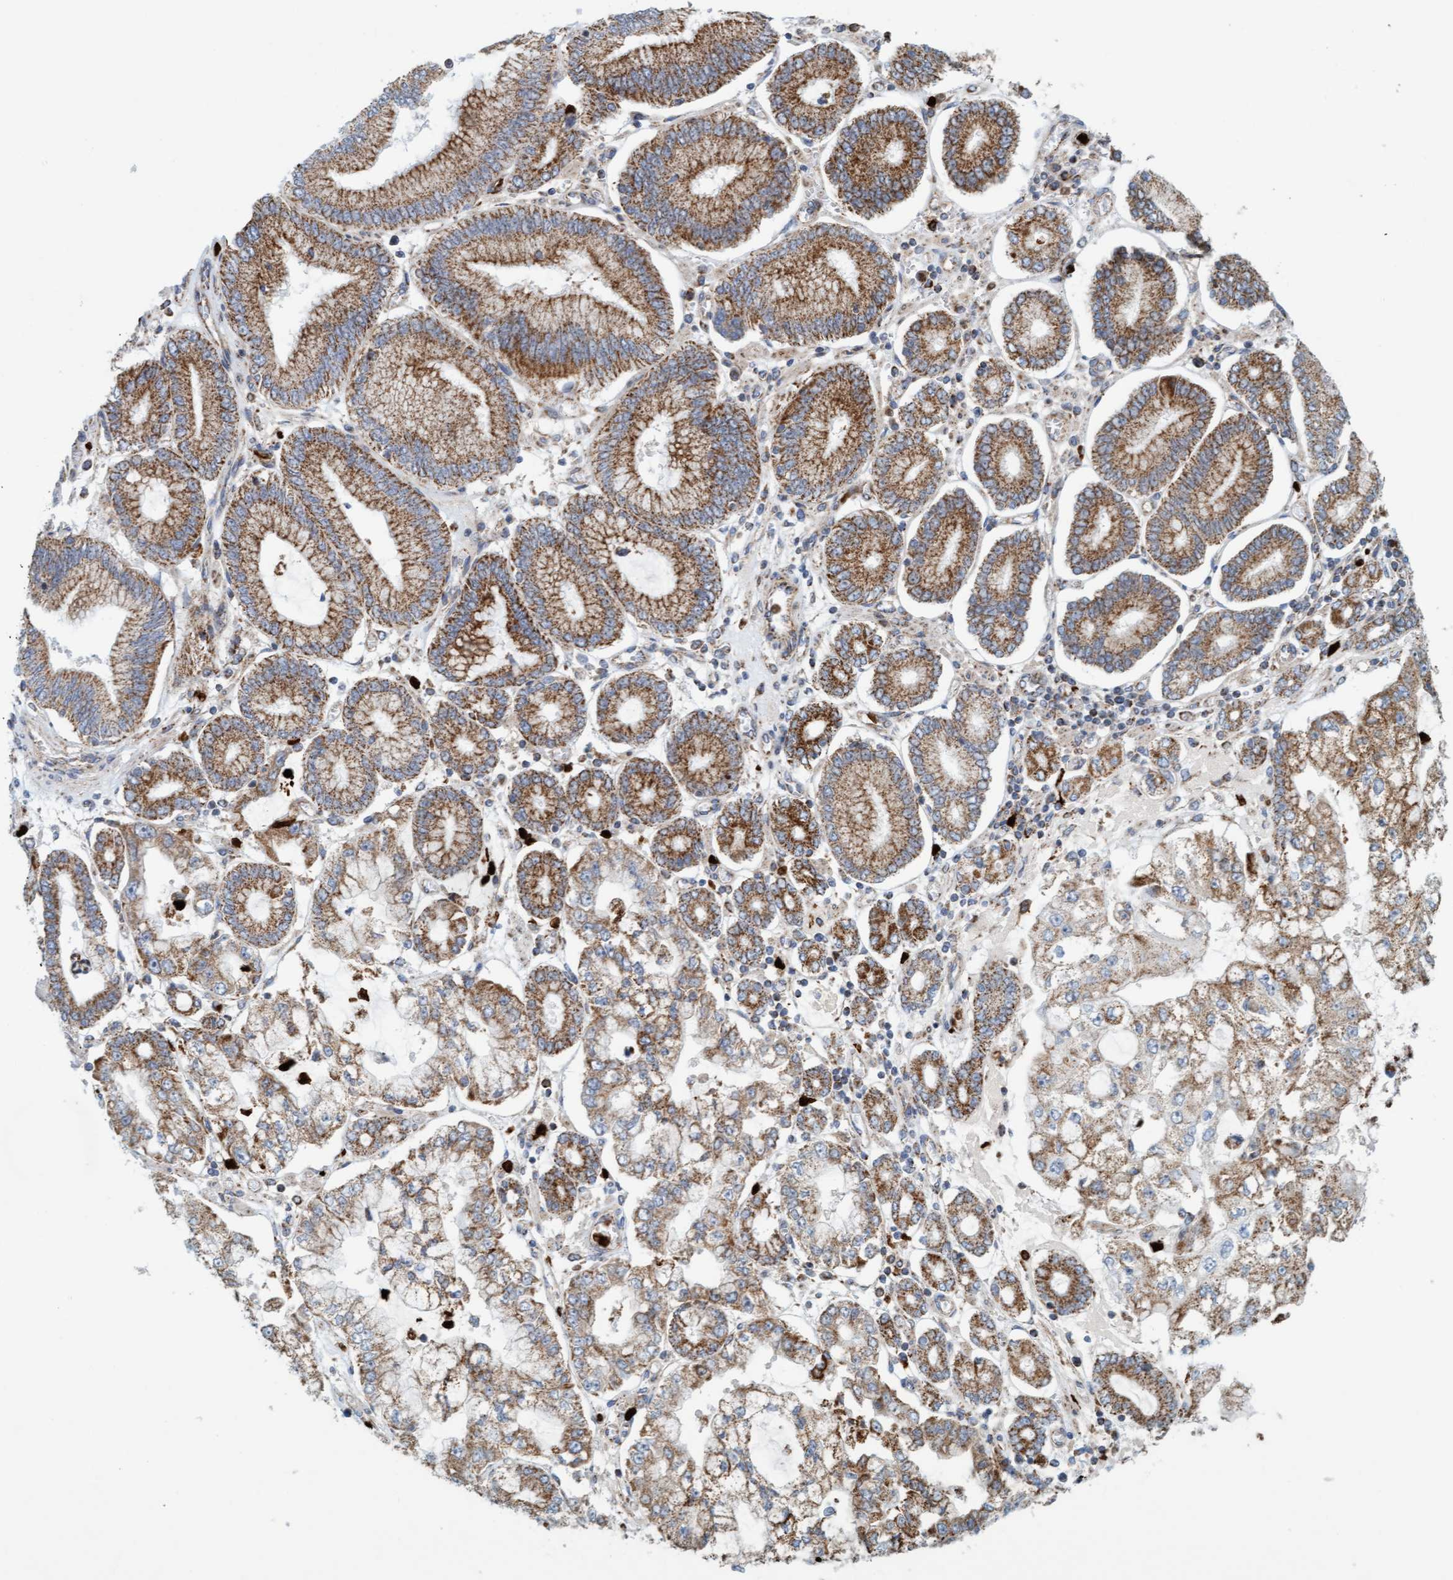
{"staining": {"intensity": "moderate", "quantity": ">75%", "location": "cytoplasmic/membranous"}, "tissue": "stomach cancer", "cell_type": "Tumor cells", "image_type": "cancer", "snomed": [{"axis": "morphology", "description": "Adenocarcinoma, NOS"}, {"axis": "topography", "description": "Stomach"}], "caption": "The immunohistochemical stain highlights moderate cytoplasmic/membranous positivity in tumor cells of adenocarcinoma (stomach) tissue.", "gene": "B9D1", "patient": {"sex": "male", "age": 76}}